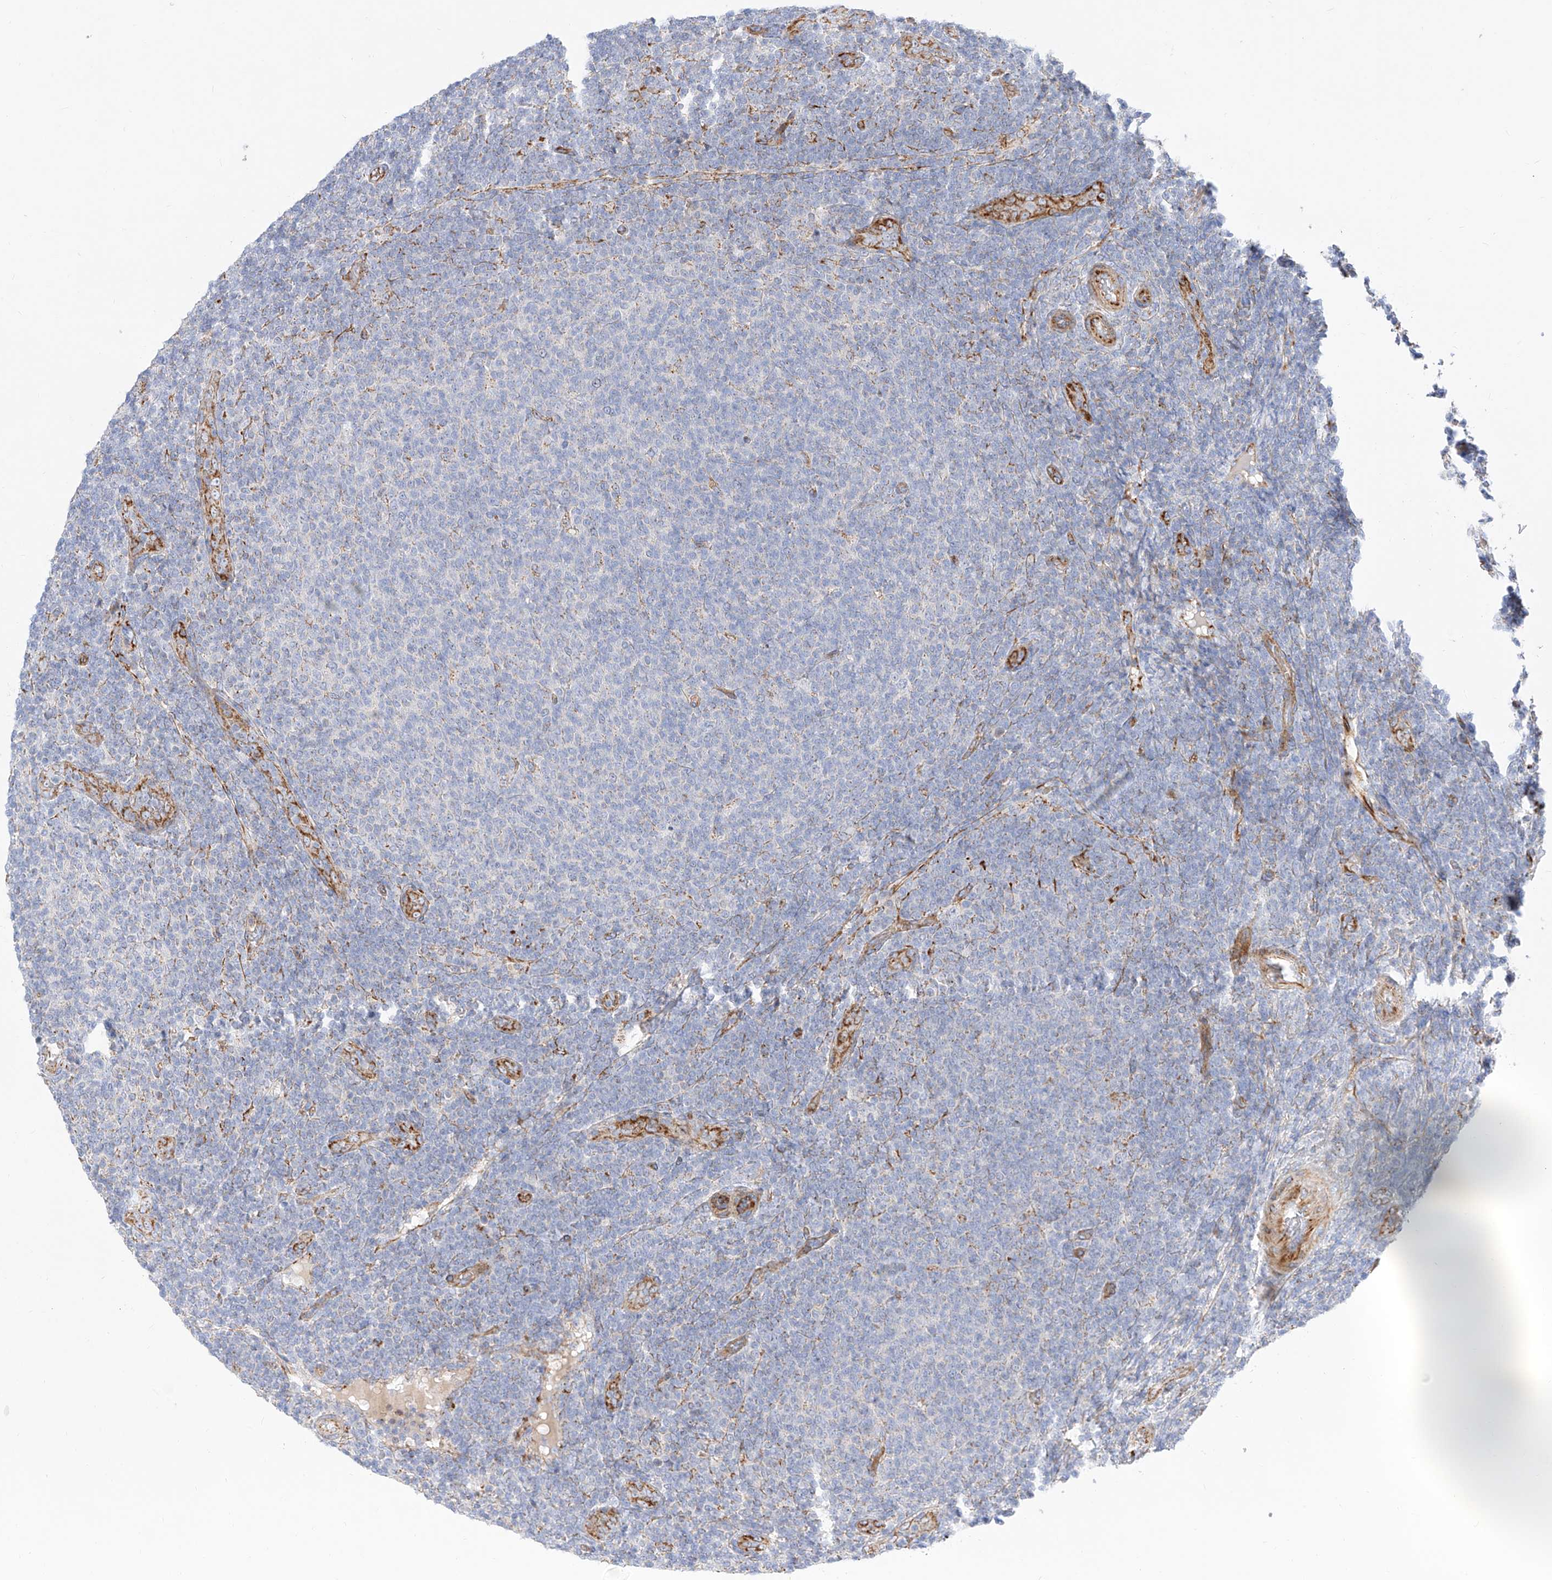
{"staining": {"intensity": "negative", "quantity": "none", "location": "none"}, "tissue": "lymphoma", "cell_type": "Tumor cells", "image_type": "cancer", "snomed": [{"axis": "morphology", "description": "Malignant lymphoma, non-Hodgkin's type, Low grade"}, {"axis": "topography", "description": "Lymph node"}], "caption": "There is no significant expression in tumor cells of low-grade malignant lymphoma, non-Hodgkin's type.", "gene": "CST9", "patient": {"sex": "male", "age": 66}}